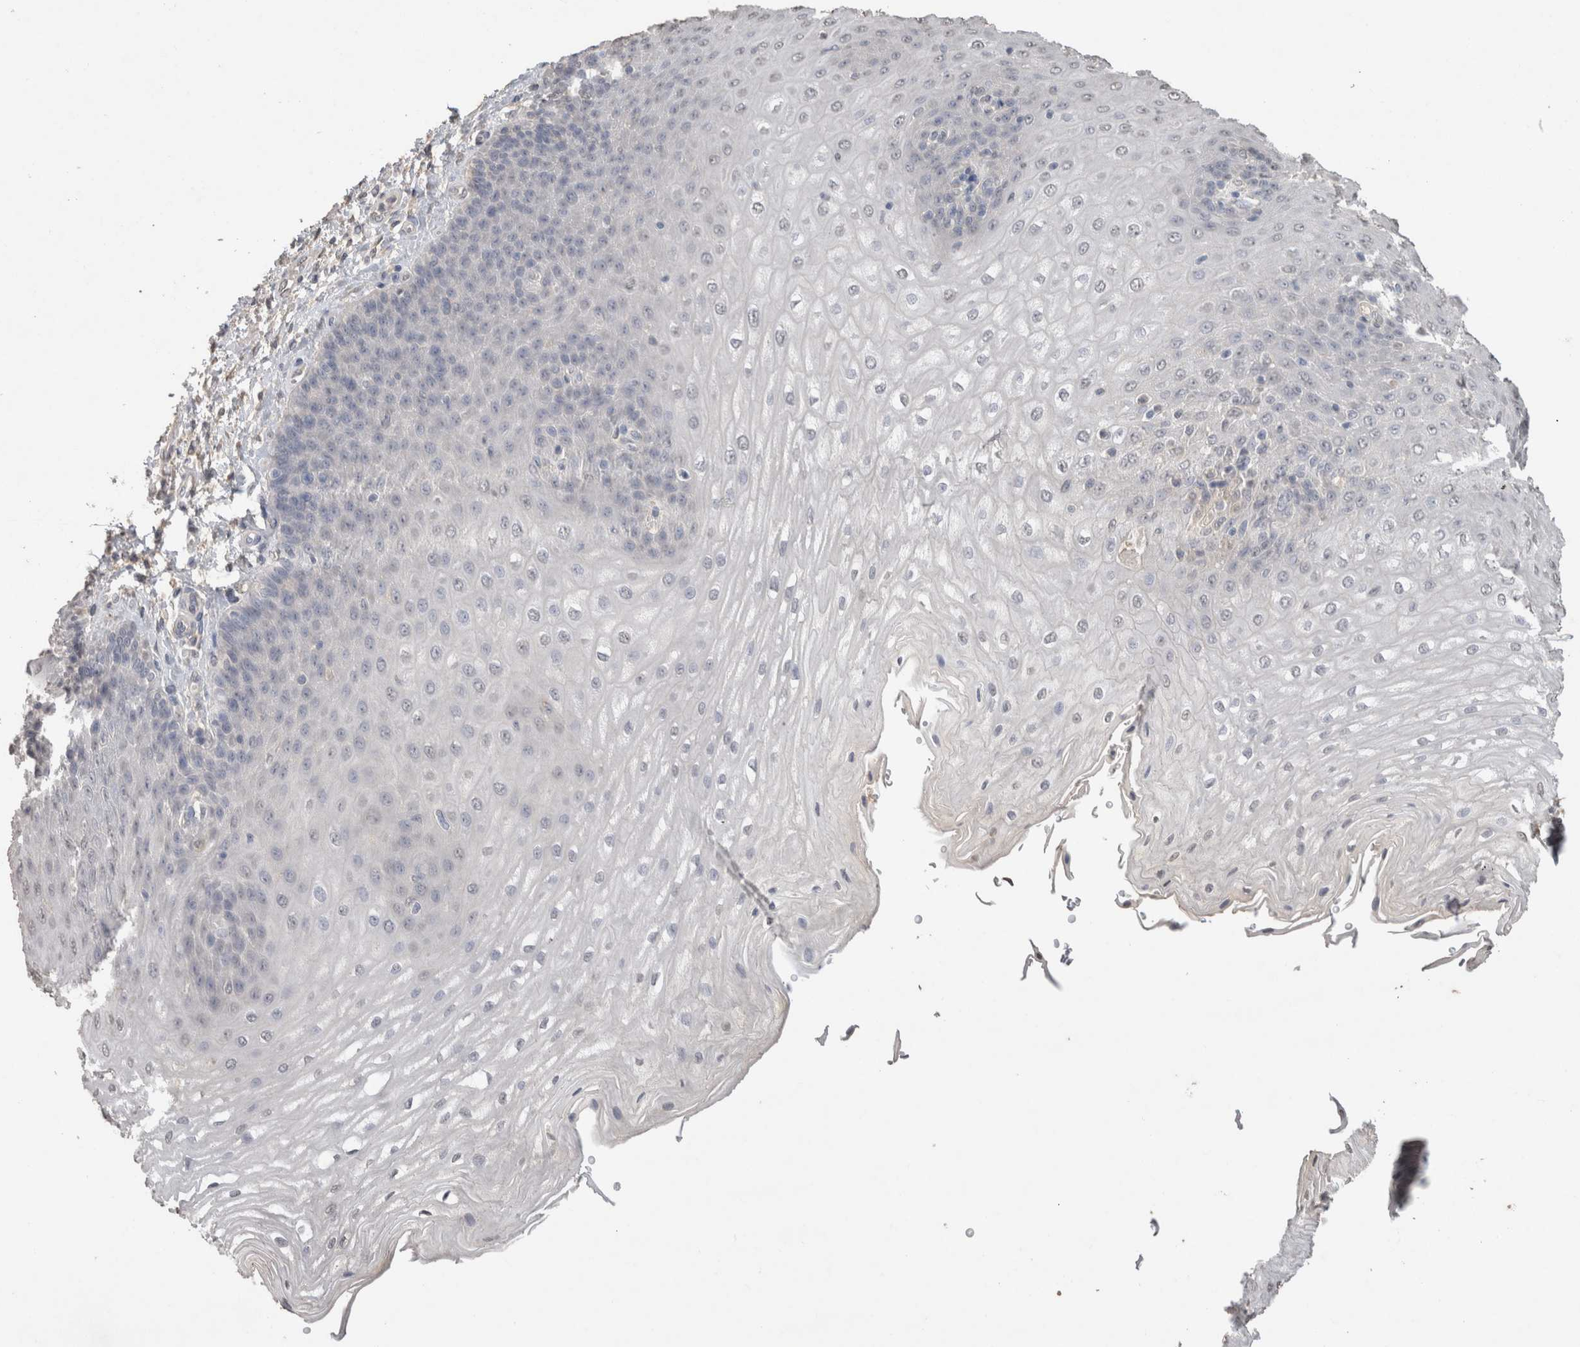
{"staining": {"intensity": "negative", "quantity": "none", "location": "none"}, "tissue": "esophagus", "cell_type": "Squamous epithelial cells", "image_type": "normal", "snomed": [{"axis": "morphology", "description": "Normal tissue, NOS"}, {"axis": "topography", "description": "Esophagus"}], "caption": "A histopathology image of esophagus stained for a protein displays no brown staining in squamous epithelial cells. (Brightfield microscopy of DAB immunohistochemistry (IHC) at high magnification).", "gene": "NAALADL2", "patient": {"sex": "male", "age": 54}}